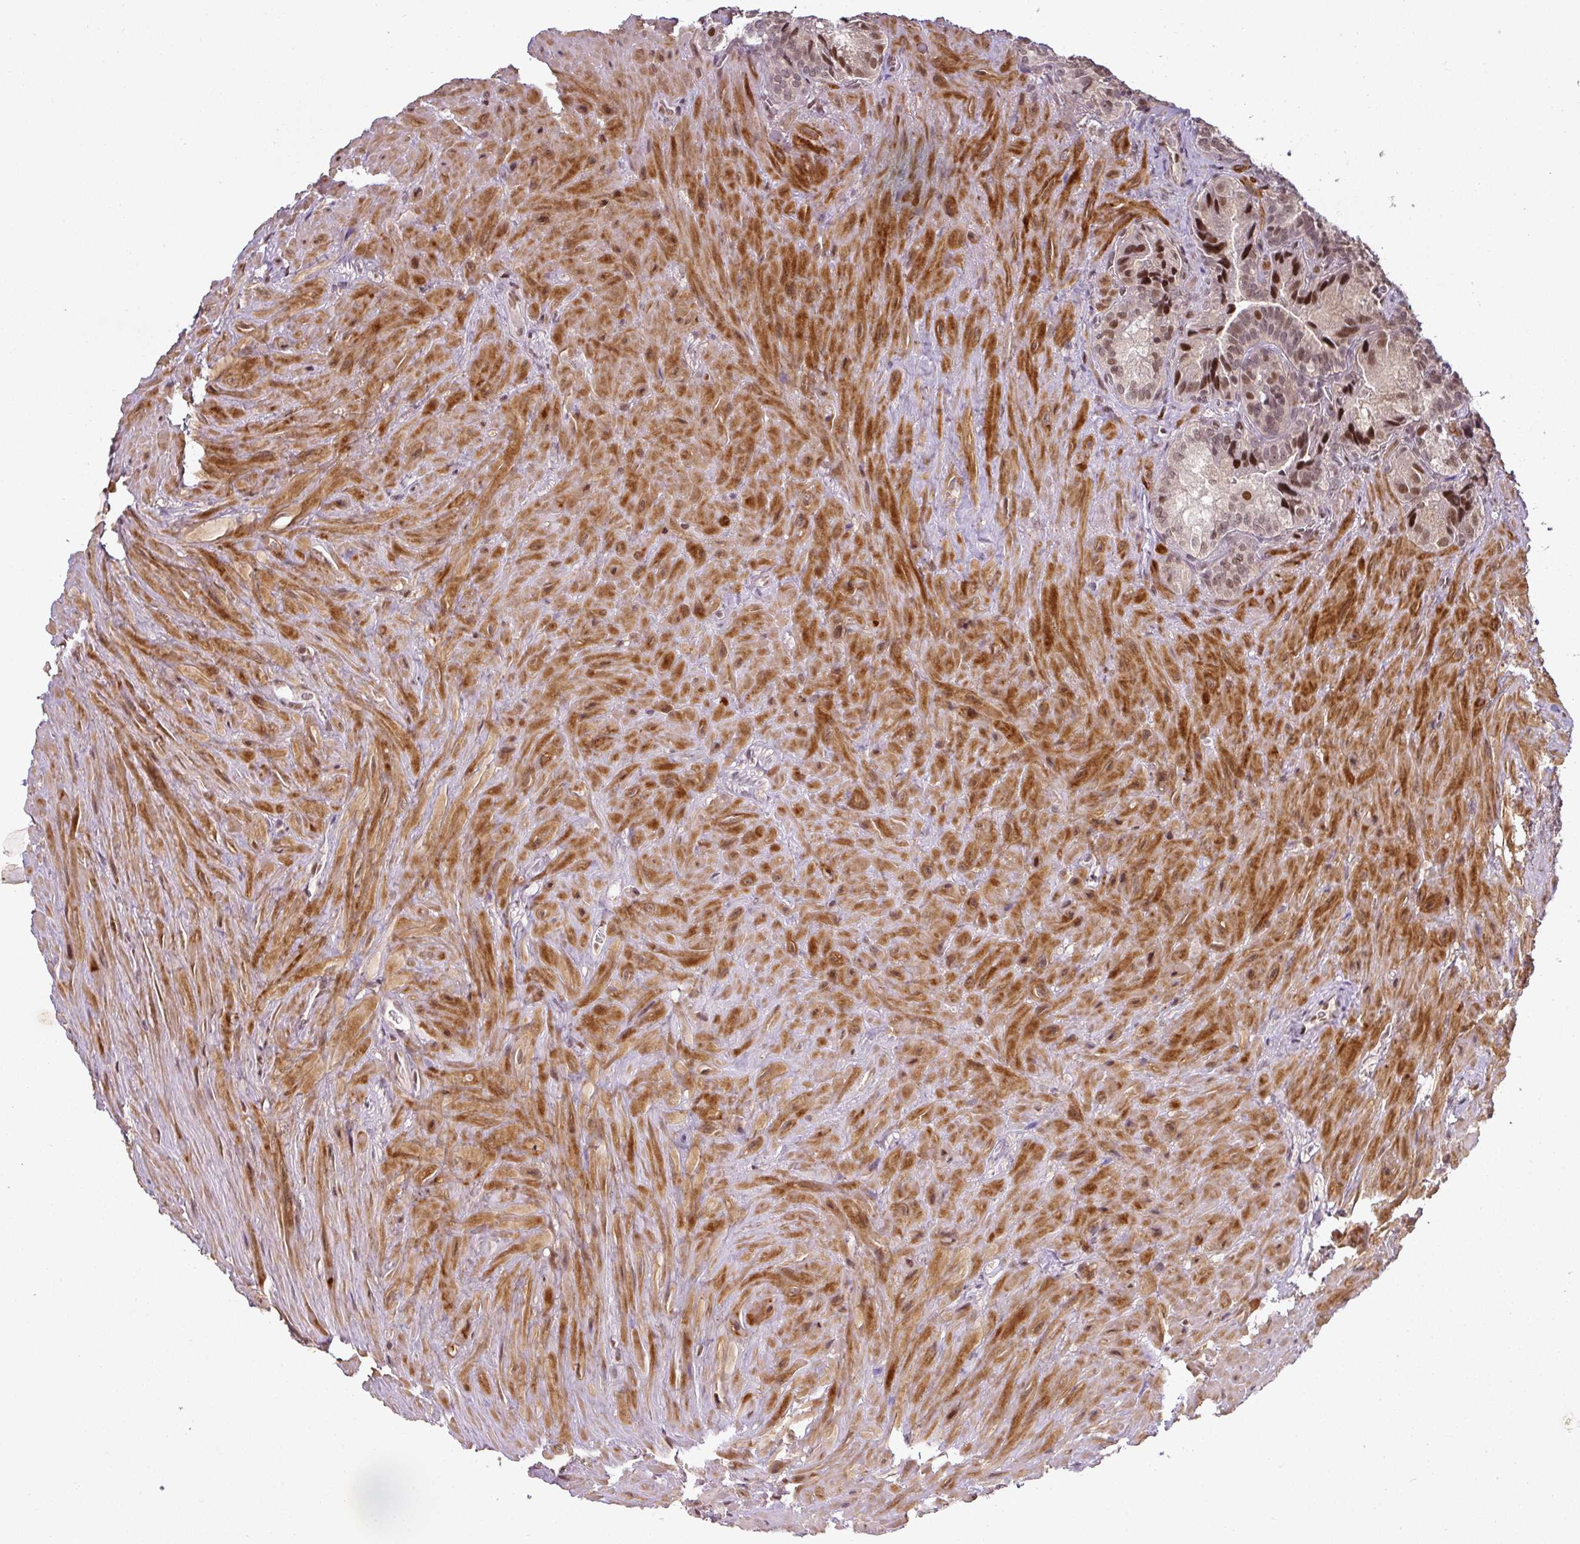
{"staining": {"intensity": "moderate", "quantity": "25%-75%", "location": "nuclear"}, "tissue": "seminal vesicle", "cell_type": "Glandular cells", "image_type": "normal", "snomed": [{"axis": "morphology", "description": "Normal tissue, NOS"}, {"axis": "topography", "description": "Seminal veicle"}], "caption": "Immunohistochemistry (IHC) of benign human seminal vesicle exhibits medium levels of moderate nuclear positivity in approximately 25%-75% of glandular cells. Using DAB (brown) and hematoxylin (blue) stains, captured at high magnification using brightfield microscopy.", "gene": "GPRIN2", "patient": {"sex": "male", "age": 68}}